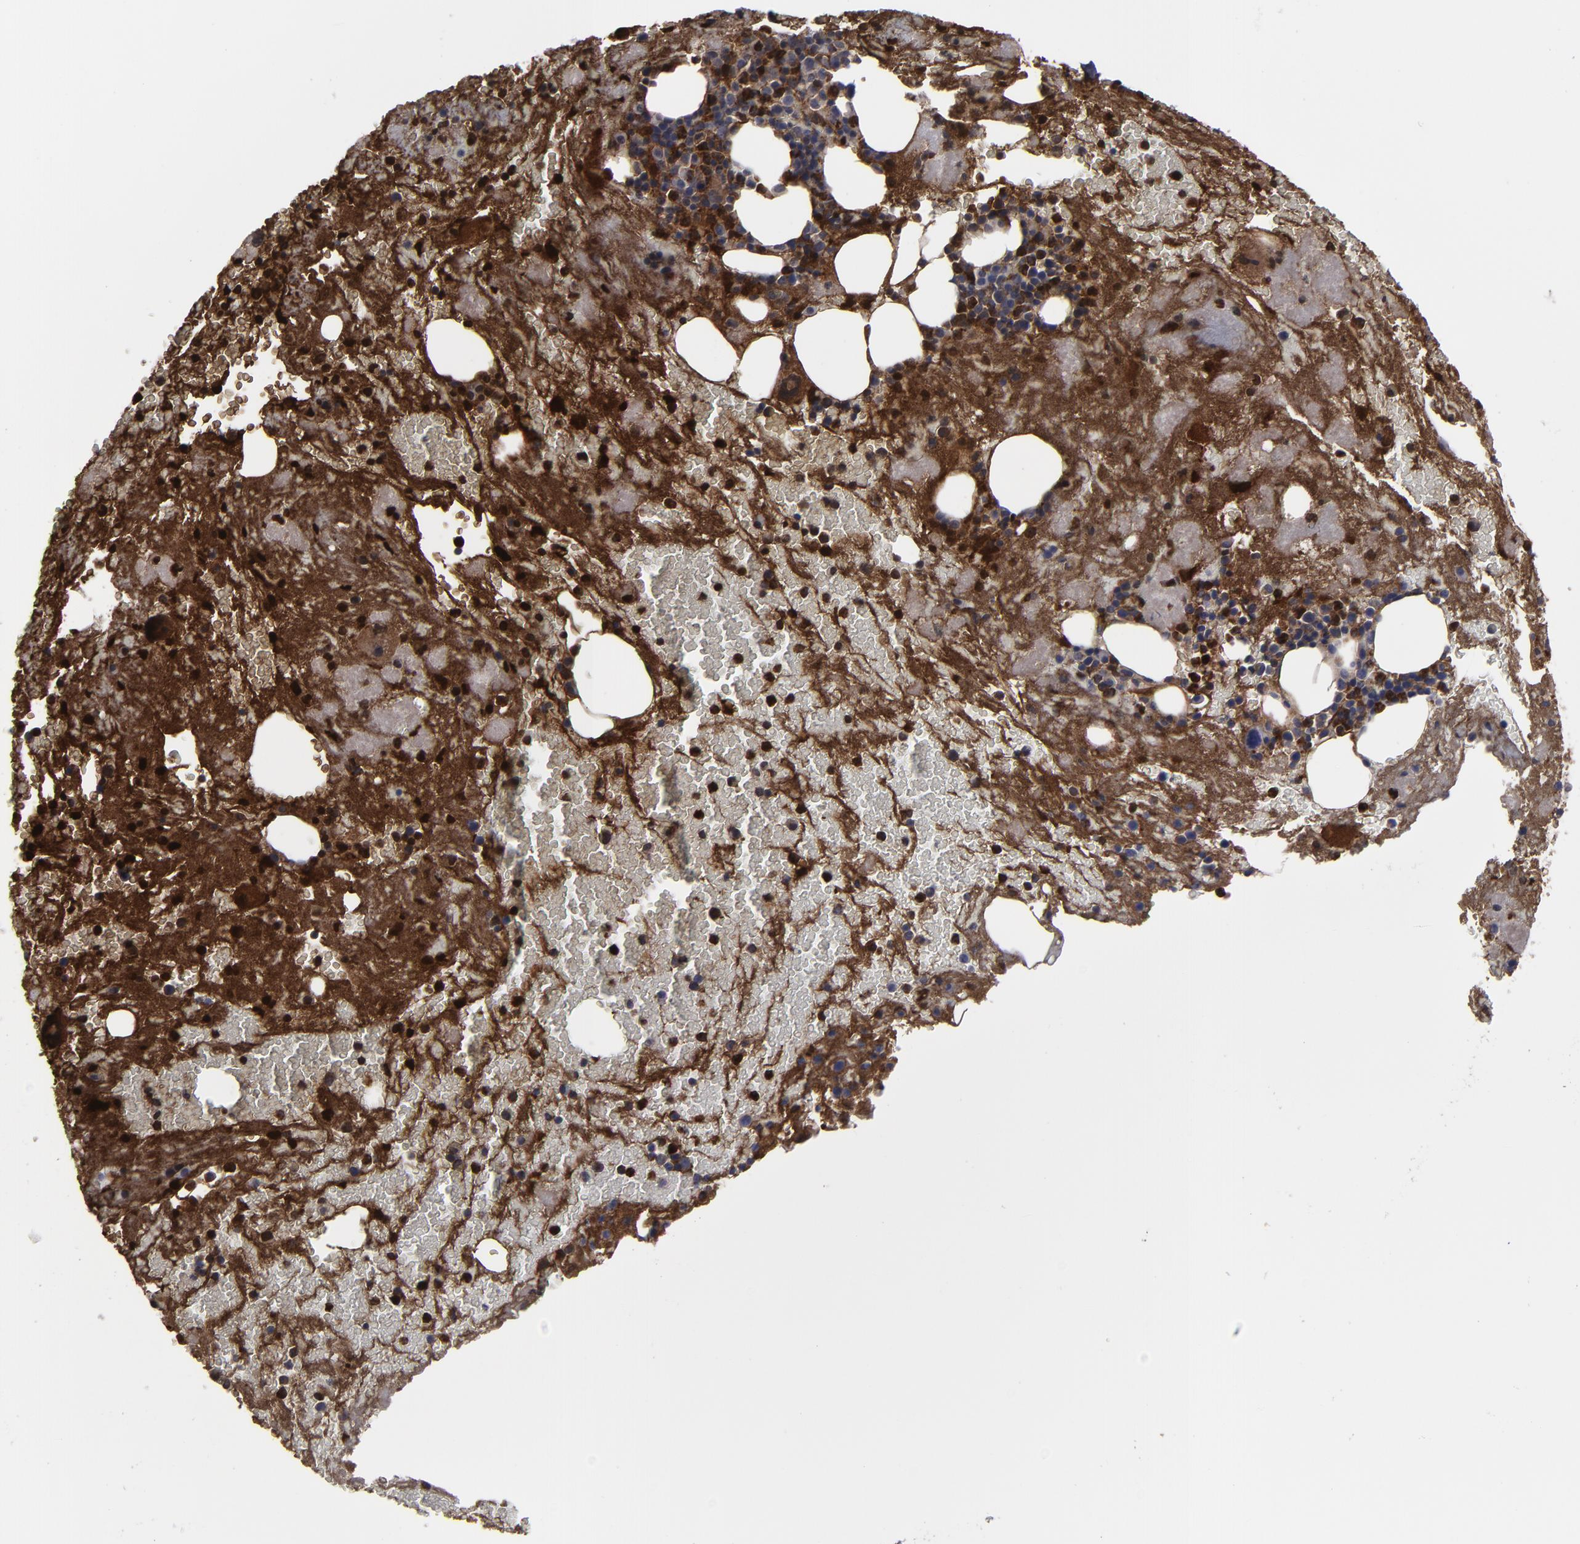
{"staining": {"intensity": "moderate", "quantity": "25%-75%", "location": "nuclear"}, "tissue": "bone marrow", "cell_type": "Hematopoietic cells", "image_type": "normal", "snomed": [{"axis": "morphology", "description": "Normal tissue, NOS"}, {"axis": "topography", "description": "Bone marrow"}], "caption": "This photomicrograph shows benign bone marrow stained with immunohistochemistry to label a protein in brown. The nuclear of hematopoietic cells show moderate positivity for the protein. Nuclei are counter-stained blue.", "gene": "LRG1", "patient": {"sex": "male", "age": 76}}